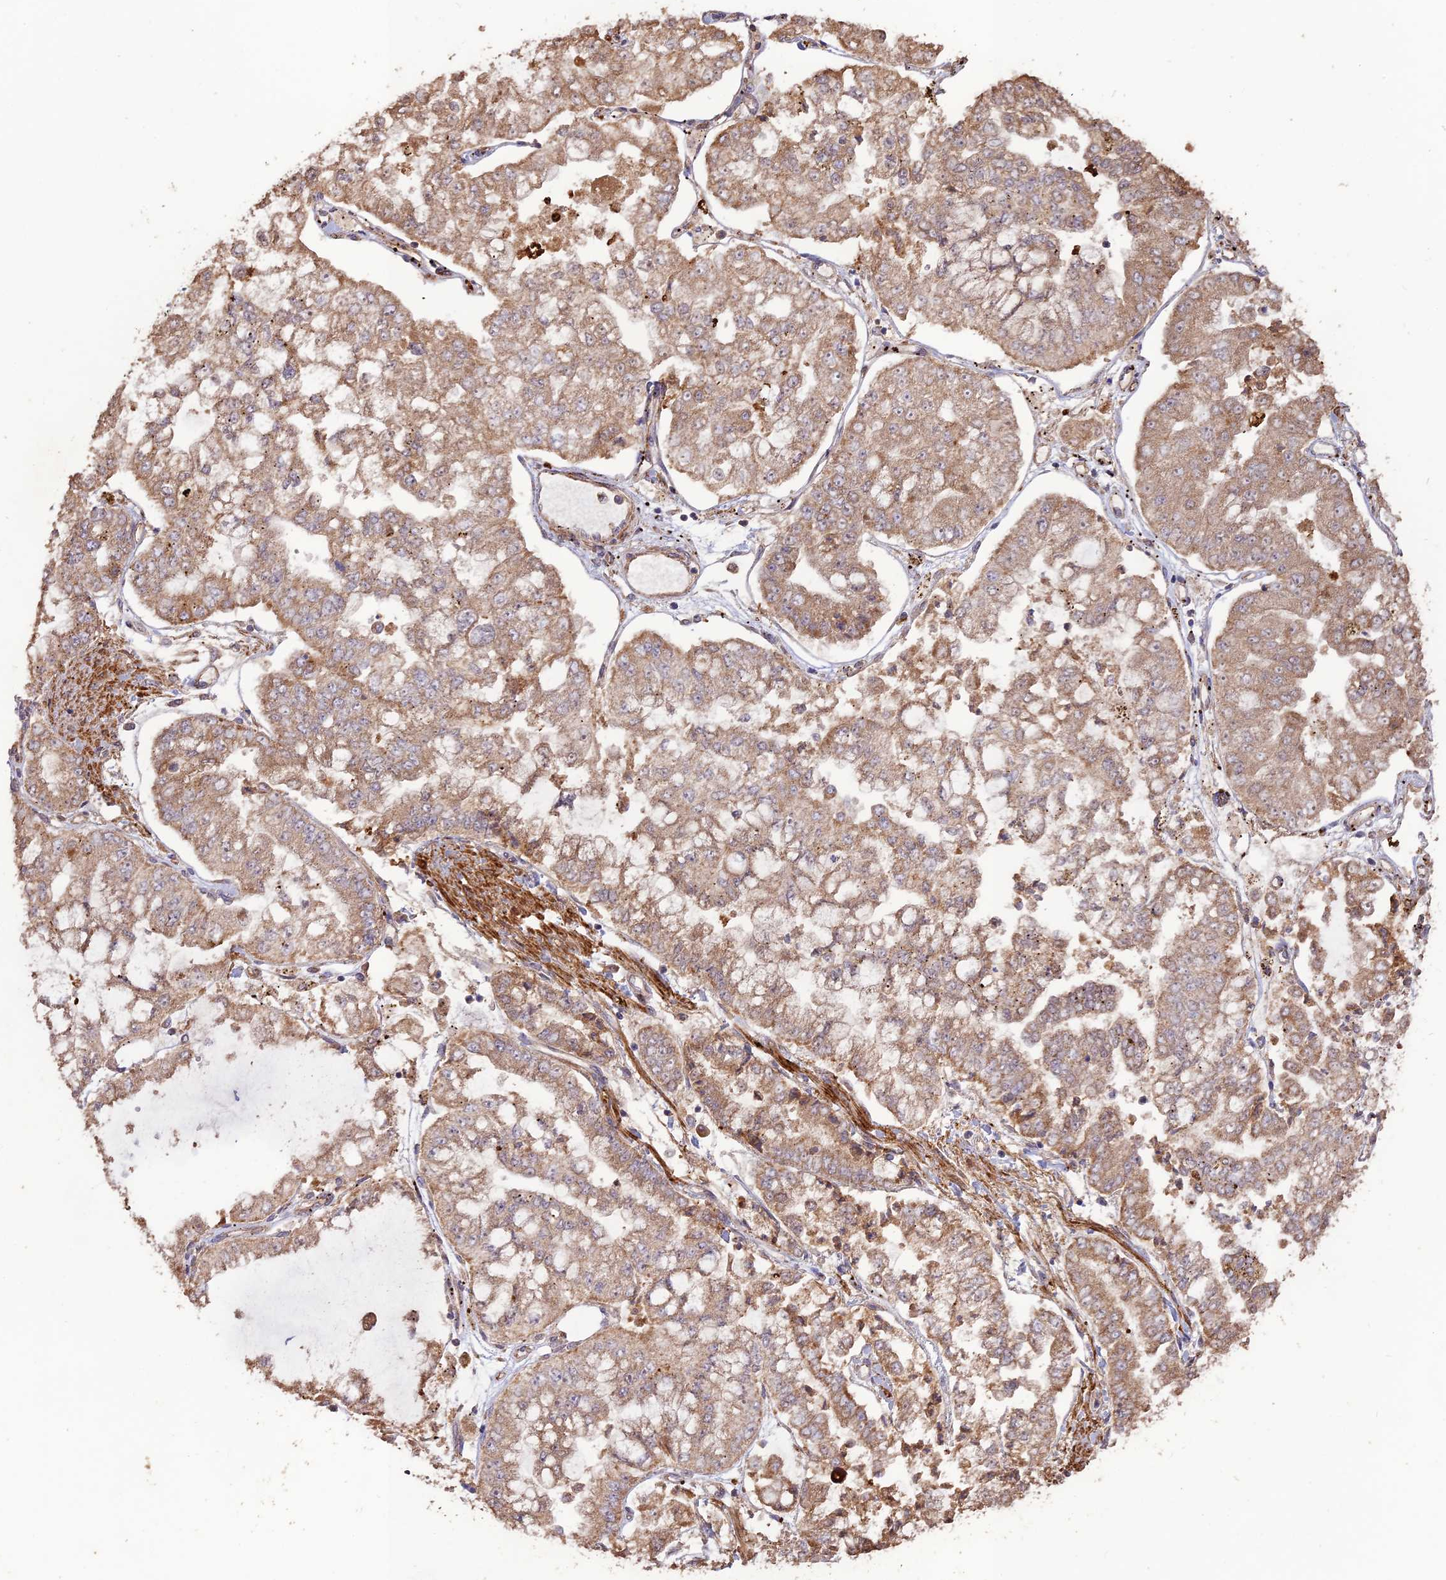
{"staining": {"intensity": "moderate", "quantity": ">75%", "location": "cytoplasmic/membranous"}, "tissue": "stomach cancer", "cell_type": "Tumor cells", "image_type": "cancer", "snomed": [{"axis": "morphology", "description": "Adenocarcinoma, NOS"}, {"axis": "topography", "description": "Stomach"}], "caption": "Brown immunohistochemical staining in human stomach cancer (adenocarcinoma) demonstrates moderate cytoplasmic/membranous staining in about >75% of tumor cells.", "gene": "LAYN", "patient": {"sex": "male", "age": 76}}